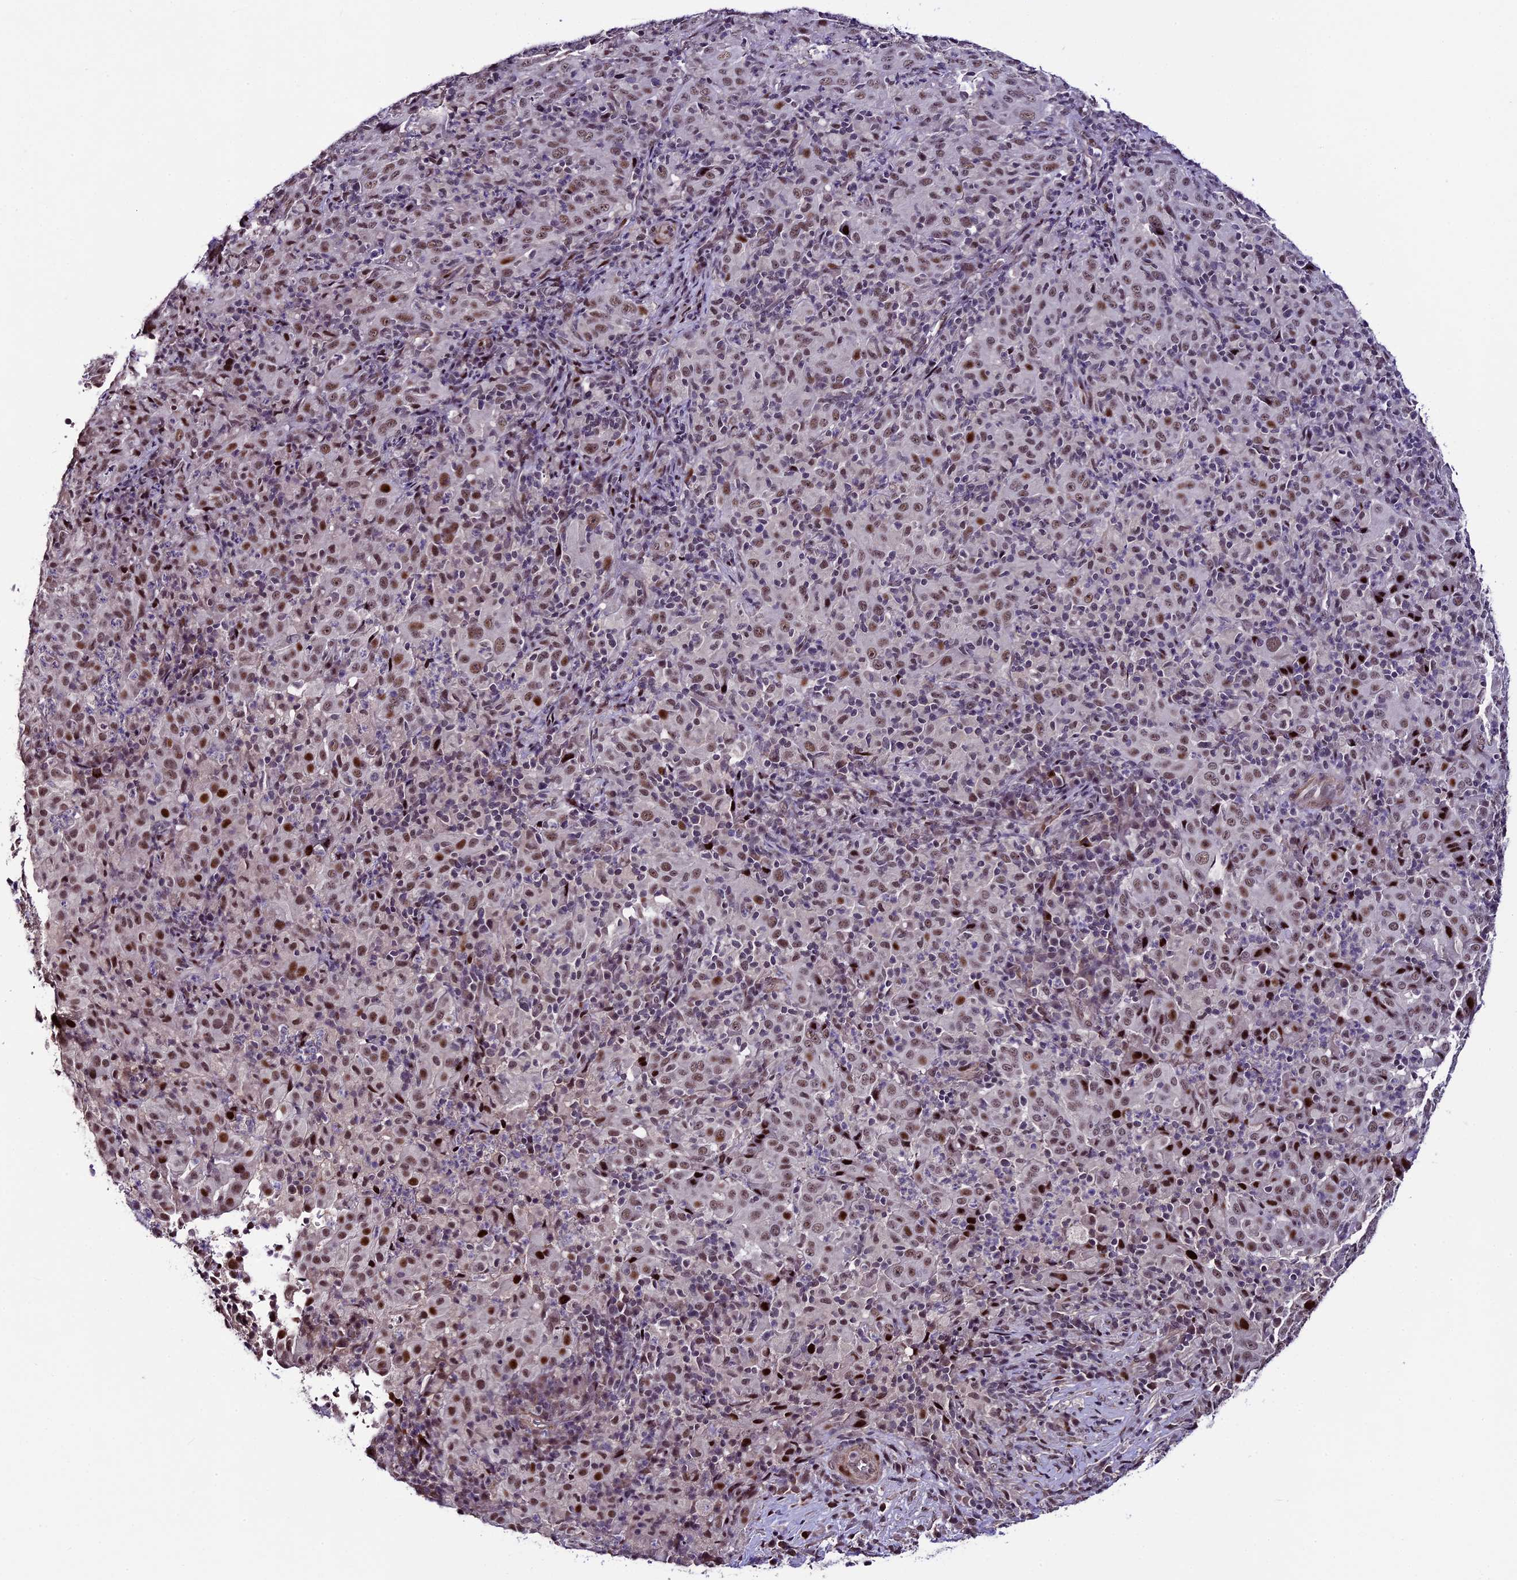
{"staining": {"intensity": "moderate", "quantity": ">75%", "location": "nuclear"}, "tissue": "pancreatic cancer", "cell_type": "Tumor cells", "image_type": "cancer", "snomed": [{"axis": "morphology", "description": "Adenocarcinoma, NOS"}, {"axis": "topography", "description": "Pancreas"}], "caption": "Immunohistochemistry (IHC) photomicrograph of neoplastic tissue: pancreatic cancer stained using immunohistochemistry reveals medium levels of moderate protein expression localized specifically in the nuclear of tumor cells, appearing as a nuclear brown color.", "gene": "TCP11L2", "patient": {"sex": "male", "age": 63}}